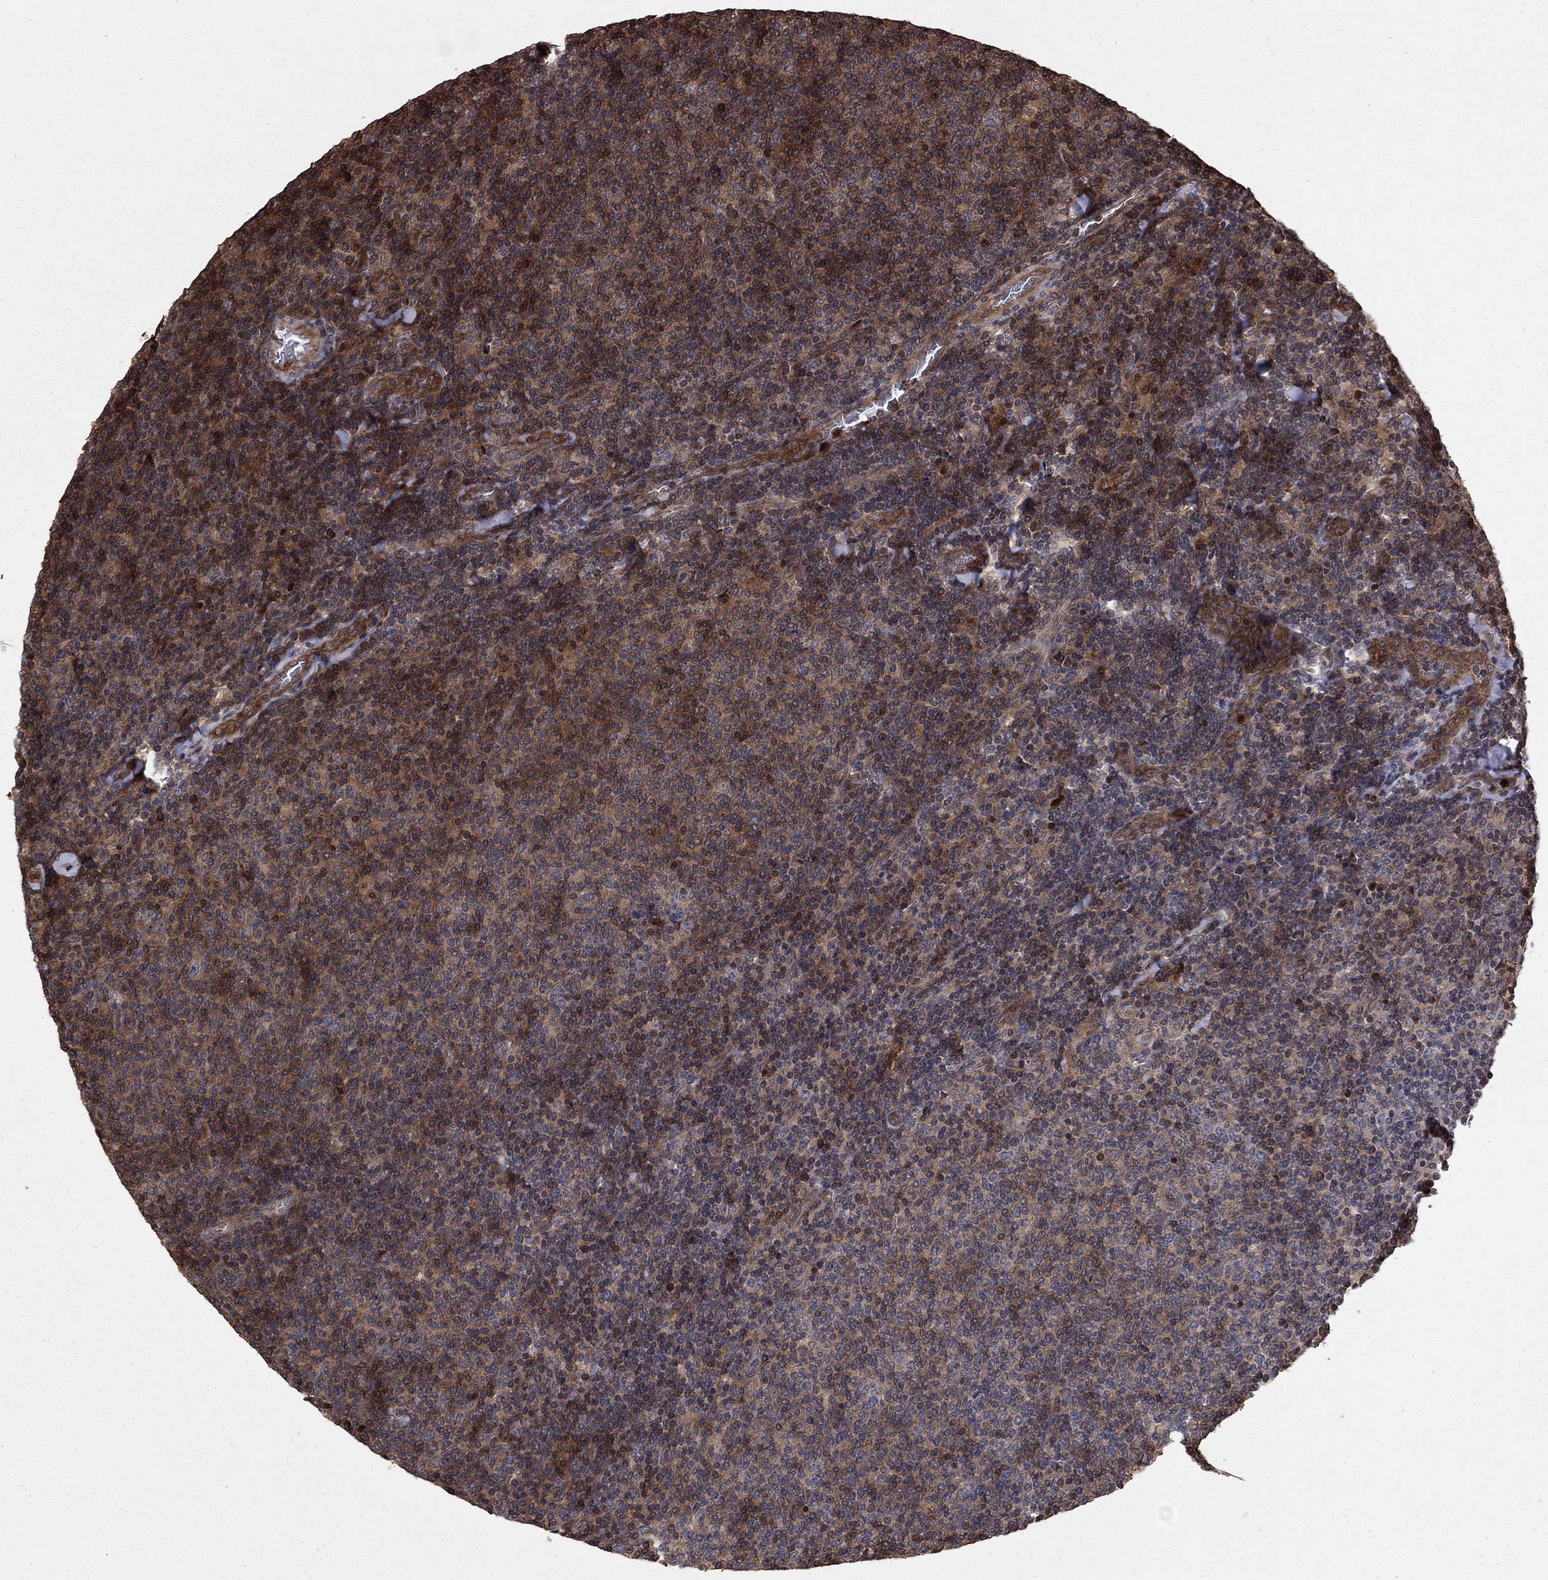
{"staining": {"intensity": "weak", "quantity": "<25%", "location": "cytoplasmic/membranous"}, "tissue": "lymphoma", "cell_type": "Tumor cells", "image_type": "cancer", "snomed": [{"axis": "morphology", "description": "Malignant lymphoma, non-Hodgkin's type, Low grade"}, {"axis": "topography", "description": "Lymph node"}], "caption": "IHC photomicrograph of human lymphoma stained for a protein (brown), which shows no staining in tumor cells.", "gene": "GYG1", "patient": {"sex": "male", "age": 52}}